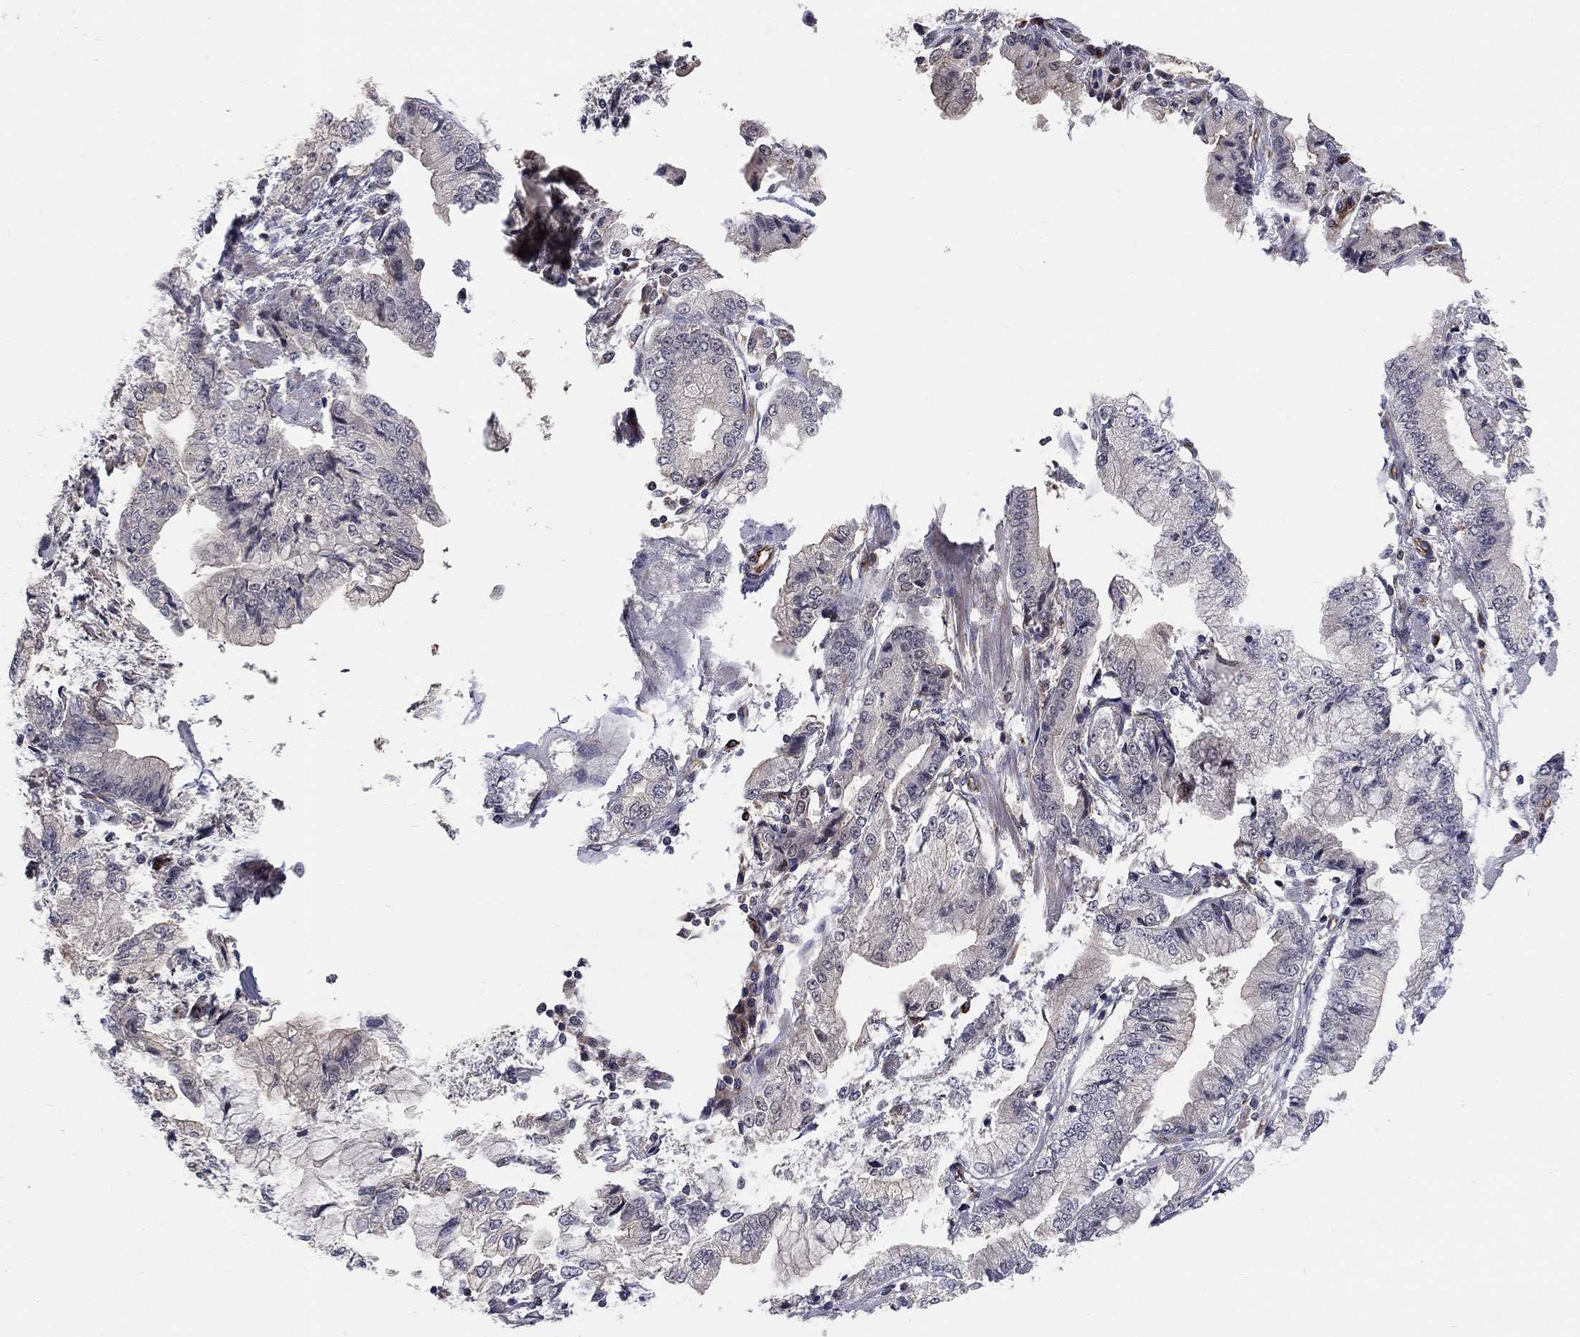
{"staining": {"intensity": "negative", "quantity": "none", "location": "none"}, "tissue": "stomach cancer", "cell_type": "Tumor cells", "image_type": "cancer", "snomed": [{"axis": "morphology", "description": "Adenocarcinoma, NOS"}, {"axis": "topography", "description": "Stomach, upper"}], "caption": "A high-resolution micrograph shows immunohistochemistry (IHC) staining of stomach adenocarcinoma, which demonstrates no significant positivity in tumor cells.", "gene": "MSRA", "patient": {"sex": "female", "age": 74}}